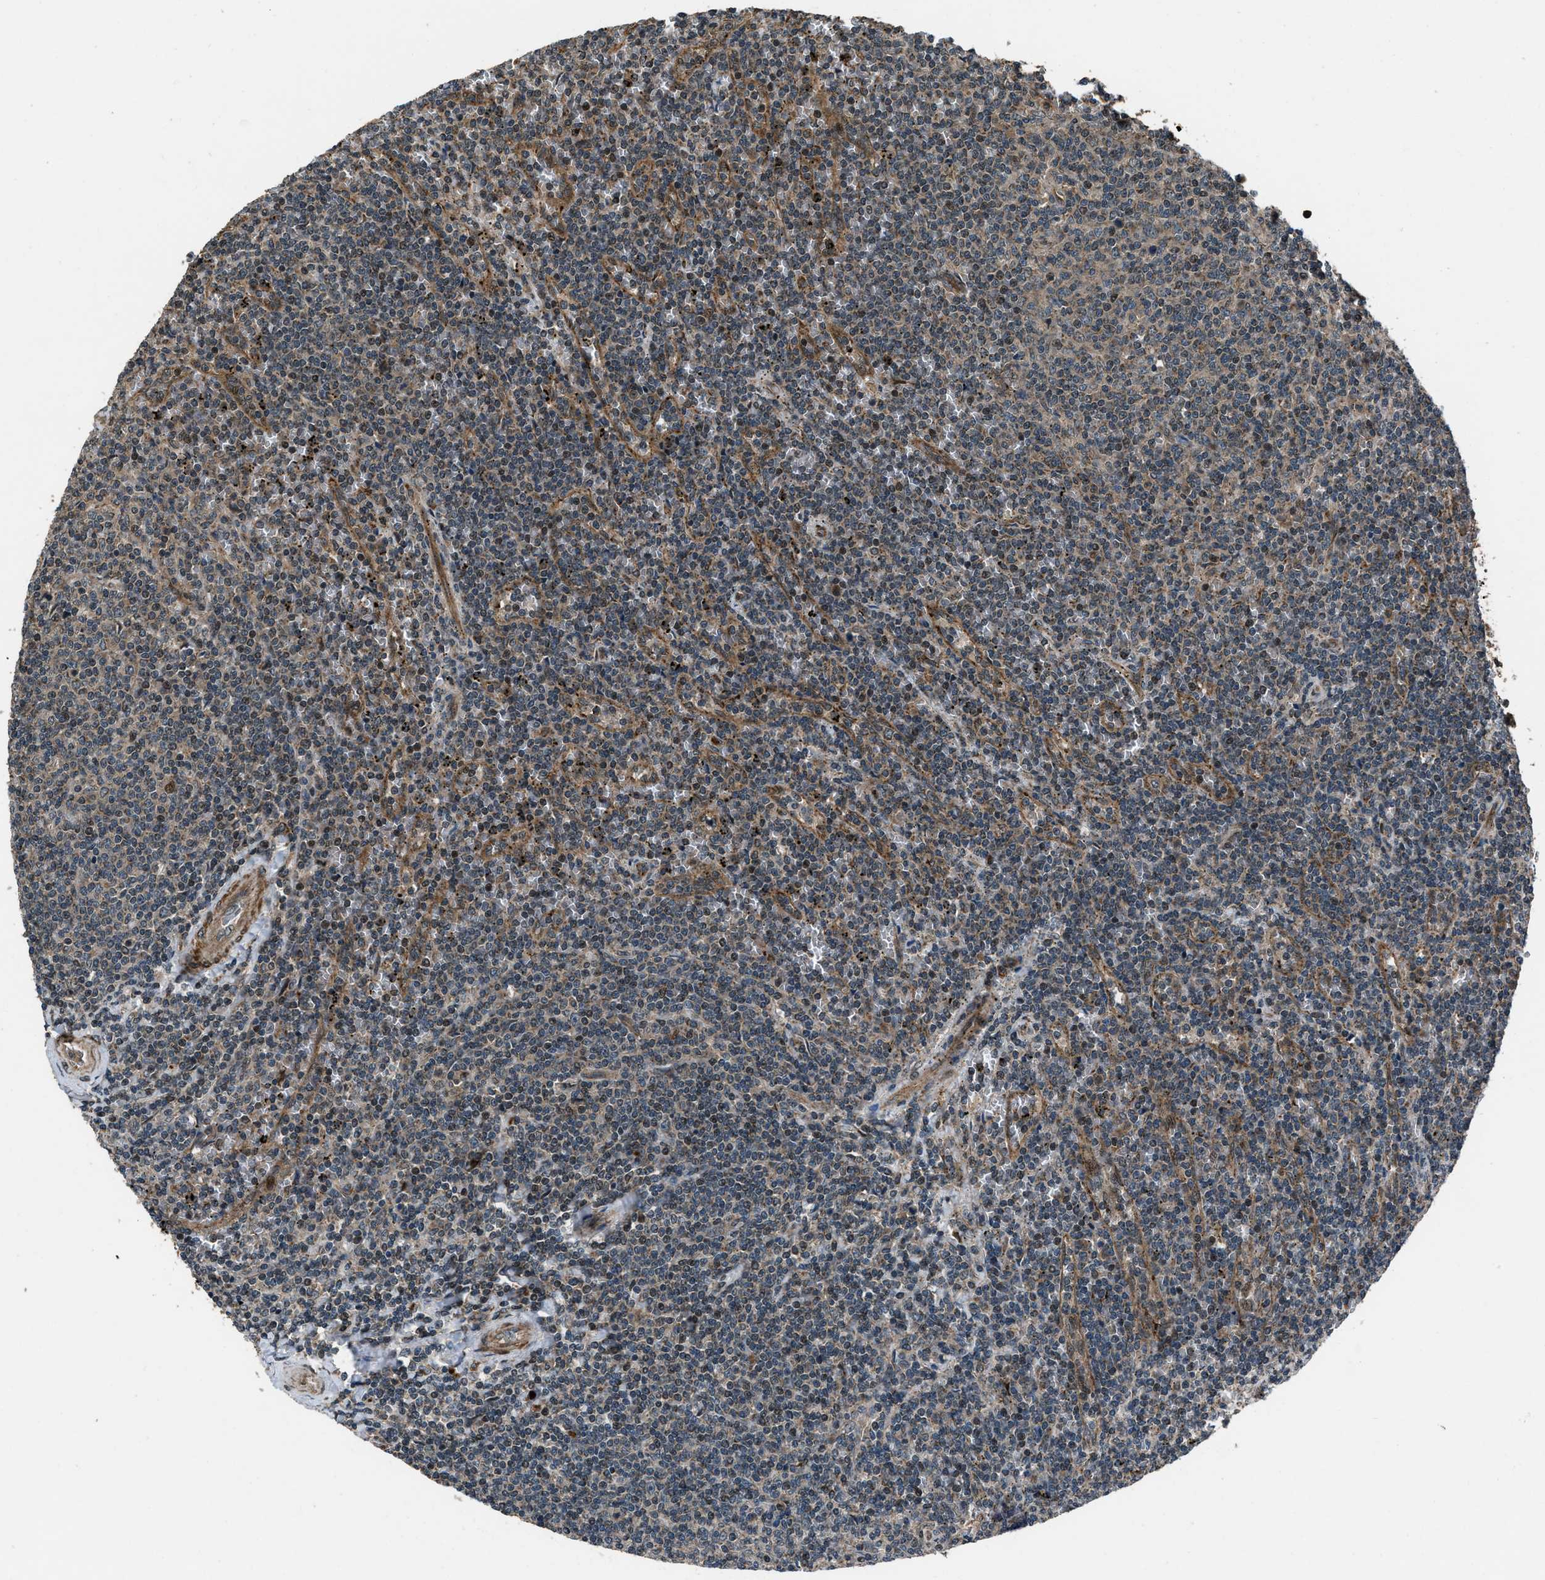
{"staining": {"intensity": "weak", "quantity": "<25%", "location": "nuclear"}, "tissue": "lymphoma", "cell_type": "Tumor cells", "image_type": "cancer", "snomed": [{"axis": "morphology", "description": "Malignant lymphoma, non-Hodgkin's type, Low grade"}, {"axis": "topography", "description": "Spleen"}], "caption": "Immunohistochemistry (IHC) histopathology image of neoplastic tissue: malignant lymphoma, non-Hodgkin's type (low-grade) stained with DAB displays no significant protein expression in tumor cells.", "gene": "IRAK4", "patient": {"sex": "female", "age": 50}}